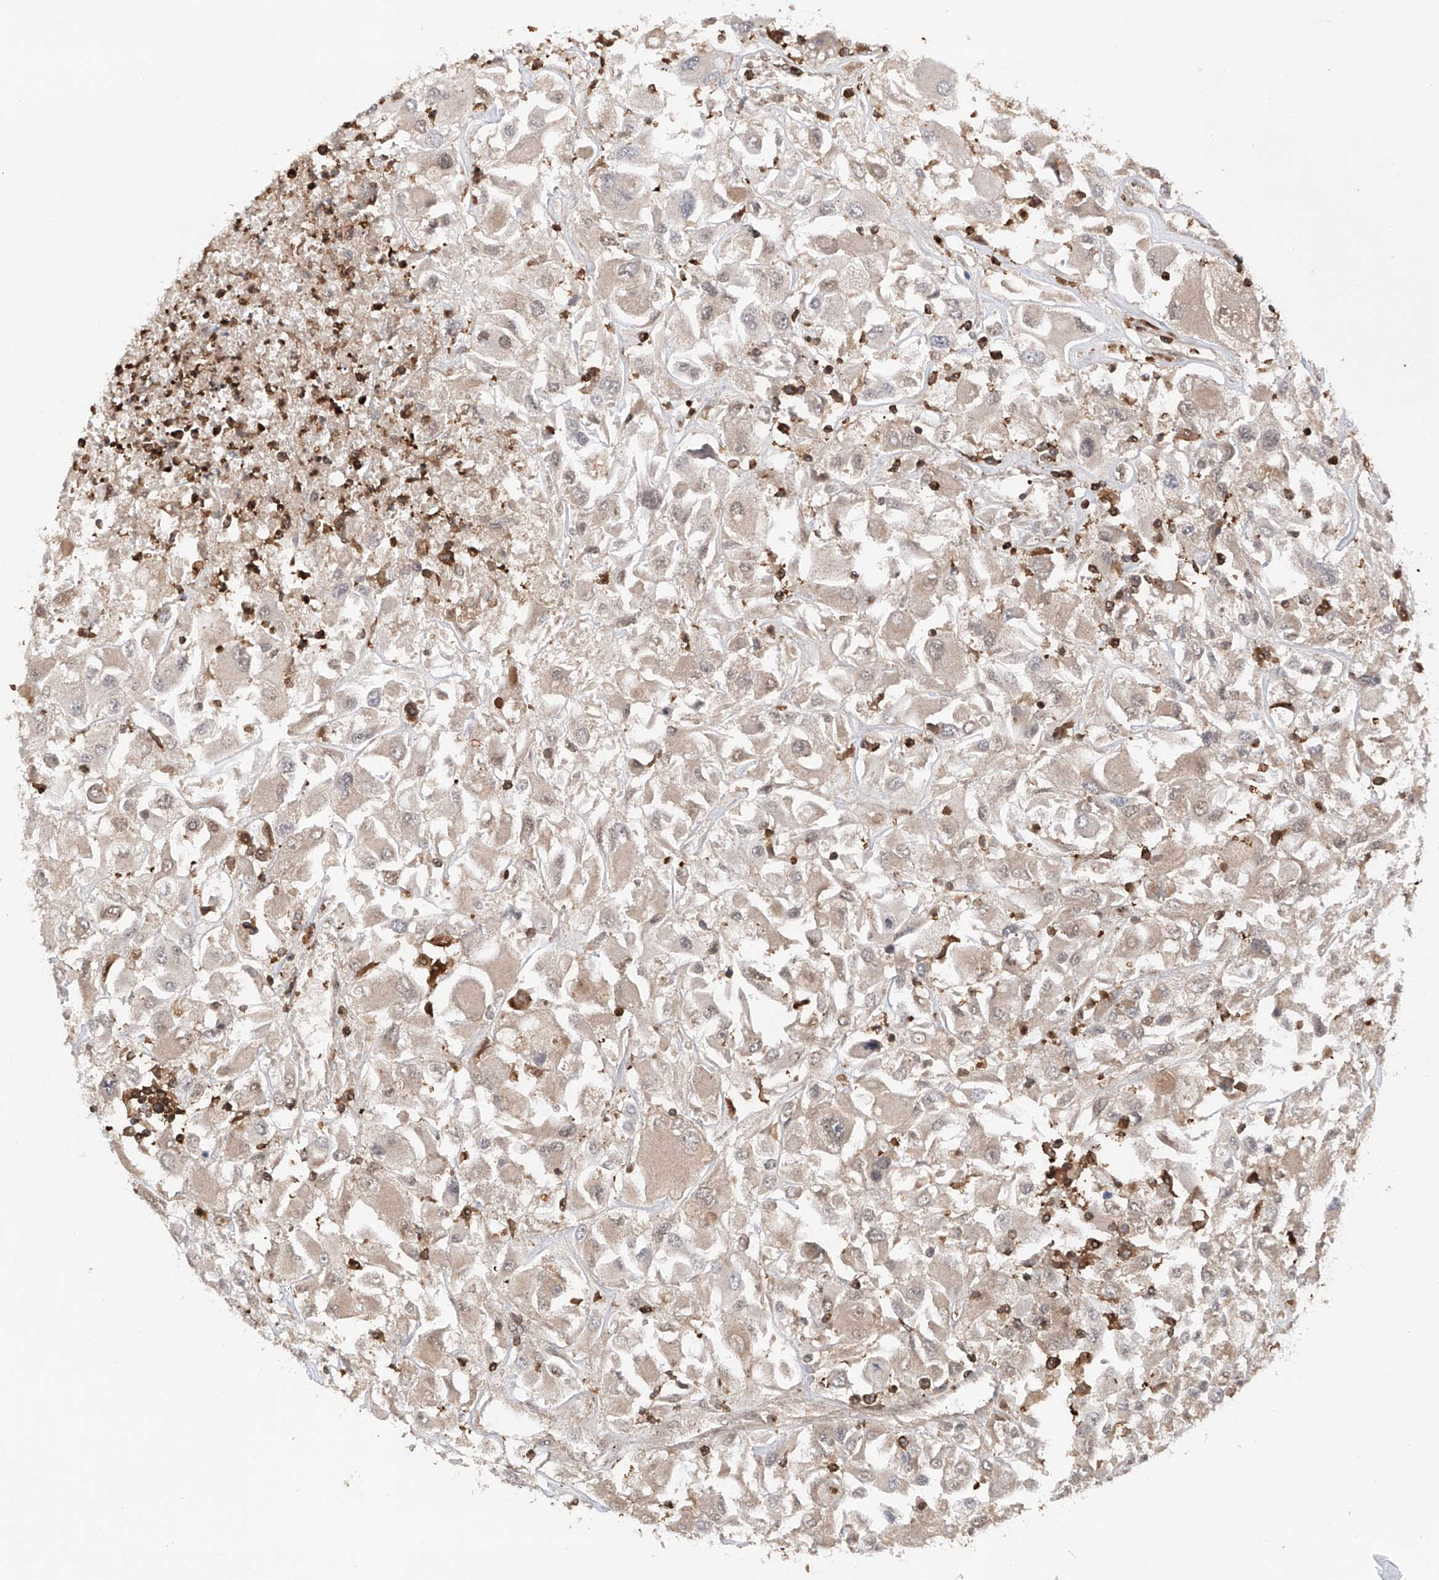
{"staining": {"intensity": "weak", "quantity": "<25%", "location": "nuclear"}, "tissue": "renal cancer", "cell_type": "Tumor cells", "image_type": "cancer", "snomed": [{"axis": "morphology", "description": "Adenocarcinoma, NOS"}, {"axis": "topography", "description": "Kidney"}], "caption": "The image exhibits no significant positivity in tumor cells of renal cancer.", "gene": "ZNF280D", "patient": {"sex": "female", "age": 52}}